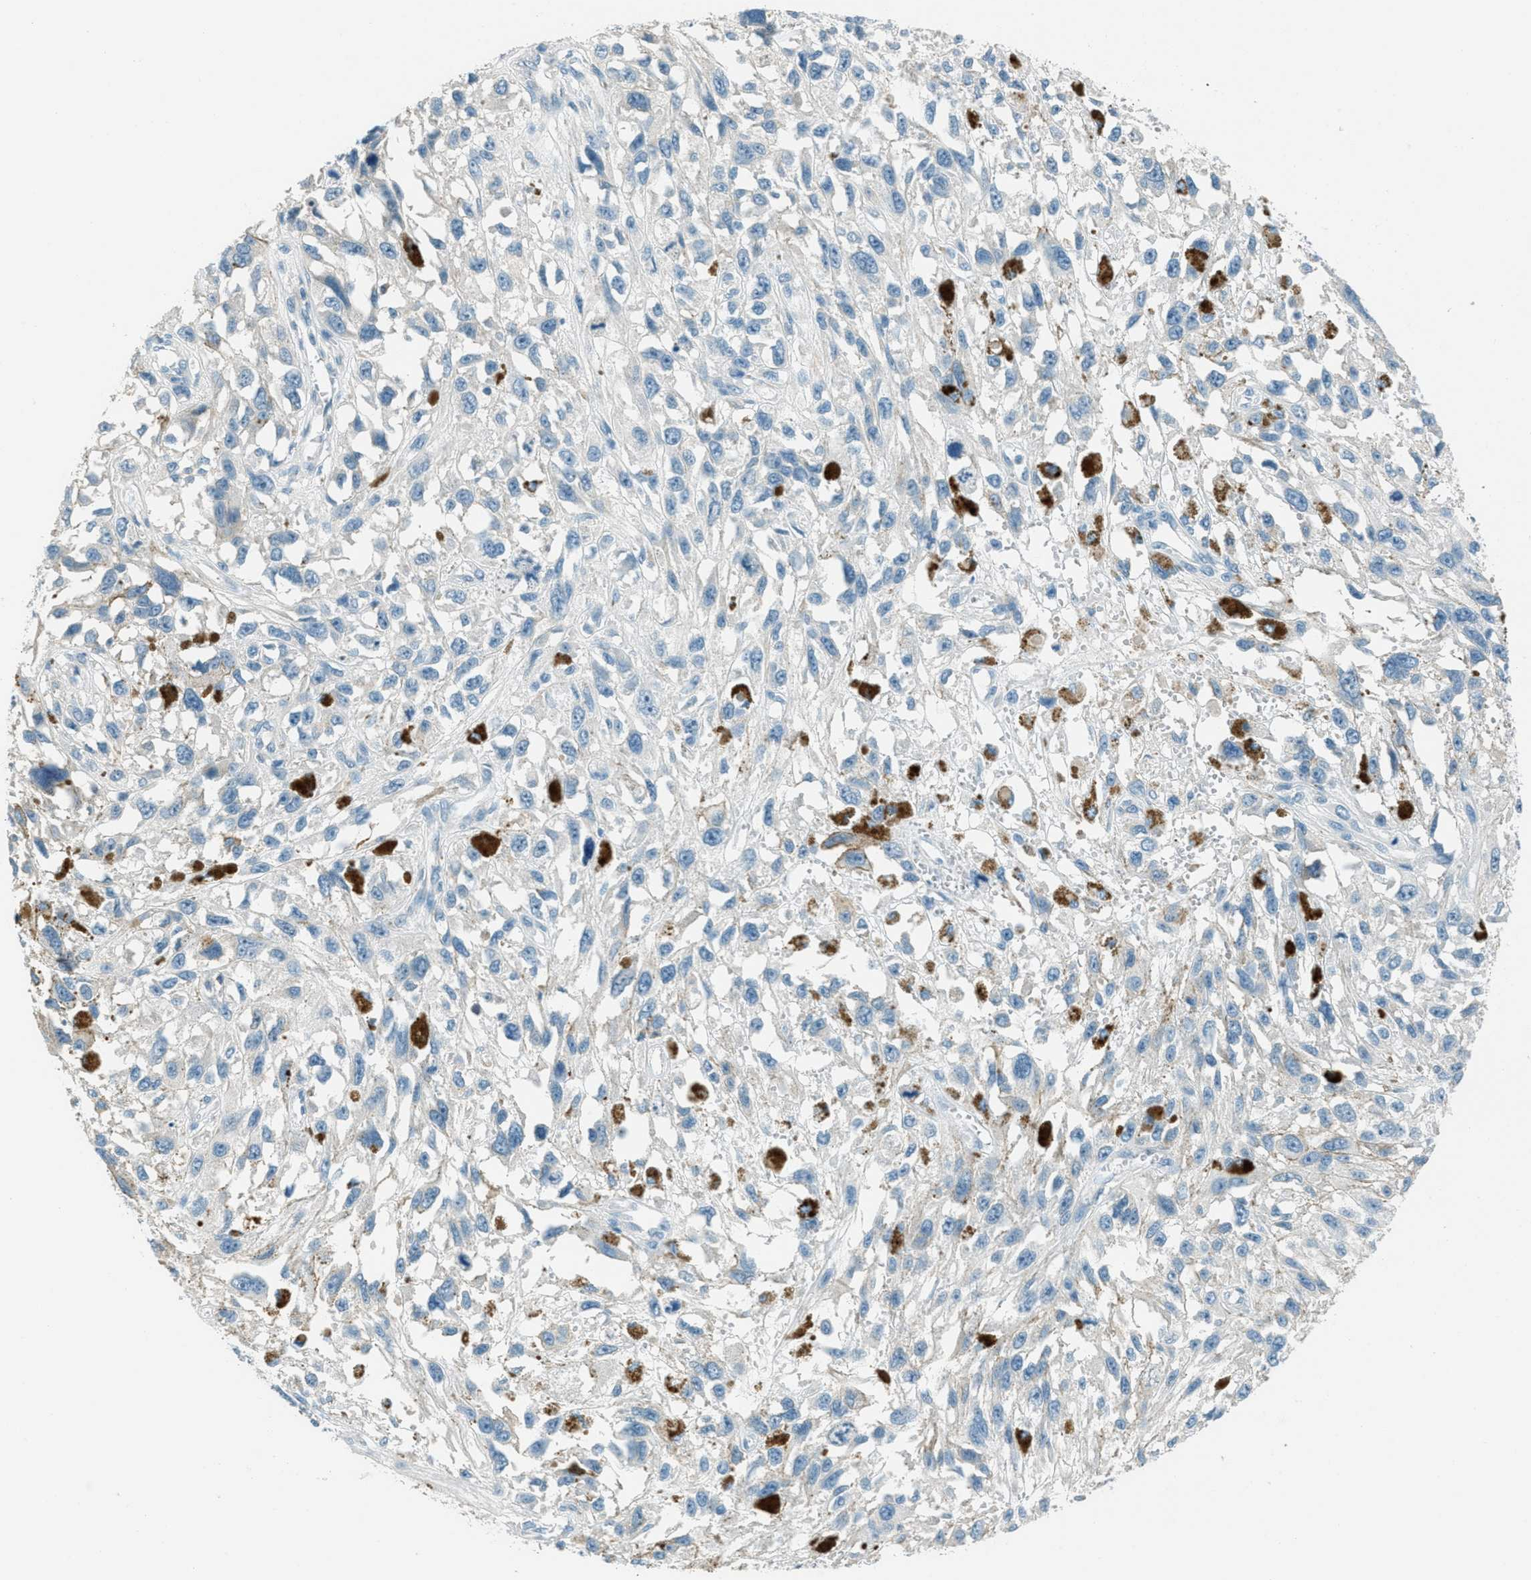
{"staining": {"intensity": "negative", "quantity": "none", "location": "none"}, "tissue": "melanoma", "cell_type": "Tumor cells", "image_type": "cancer", "snomed": [{"axis": "morphology", "description": "Malignant melanoma, Metastatic site"}, {"axis": "topography", "description": "Lymph node"}], "caption": "Protein analysis of malignant melanoma (metastatic site) demonstrates no significant staining in tumor cells. Nuclei are stained in blue.", "gene": "MSLN", "patient": {"sex": "male", "age": 59}}